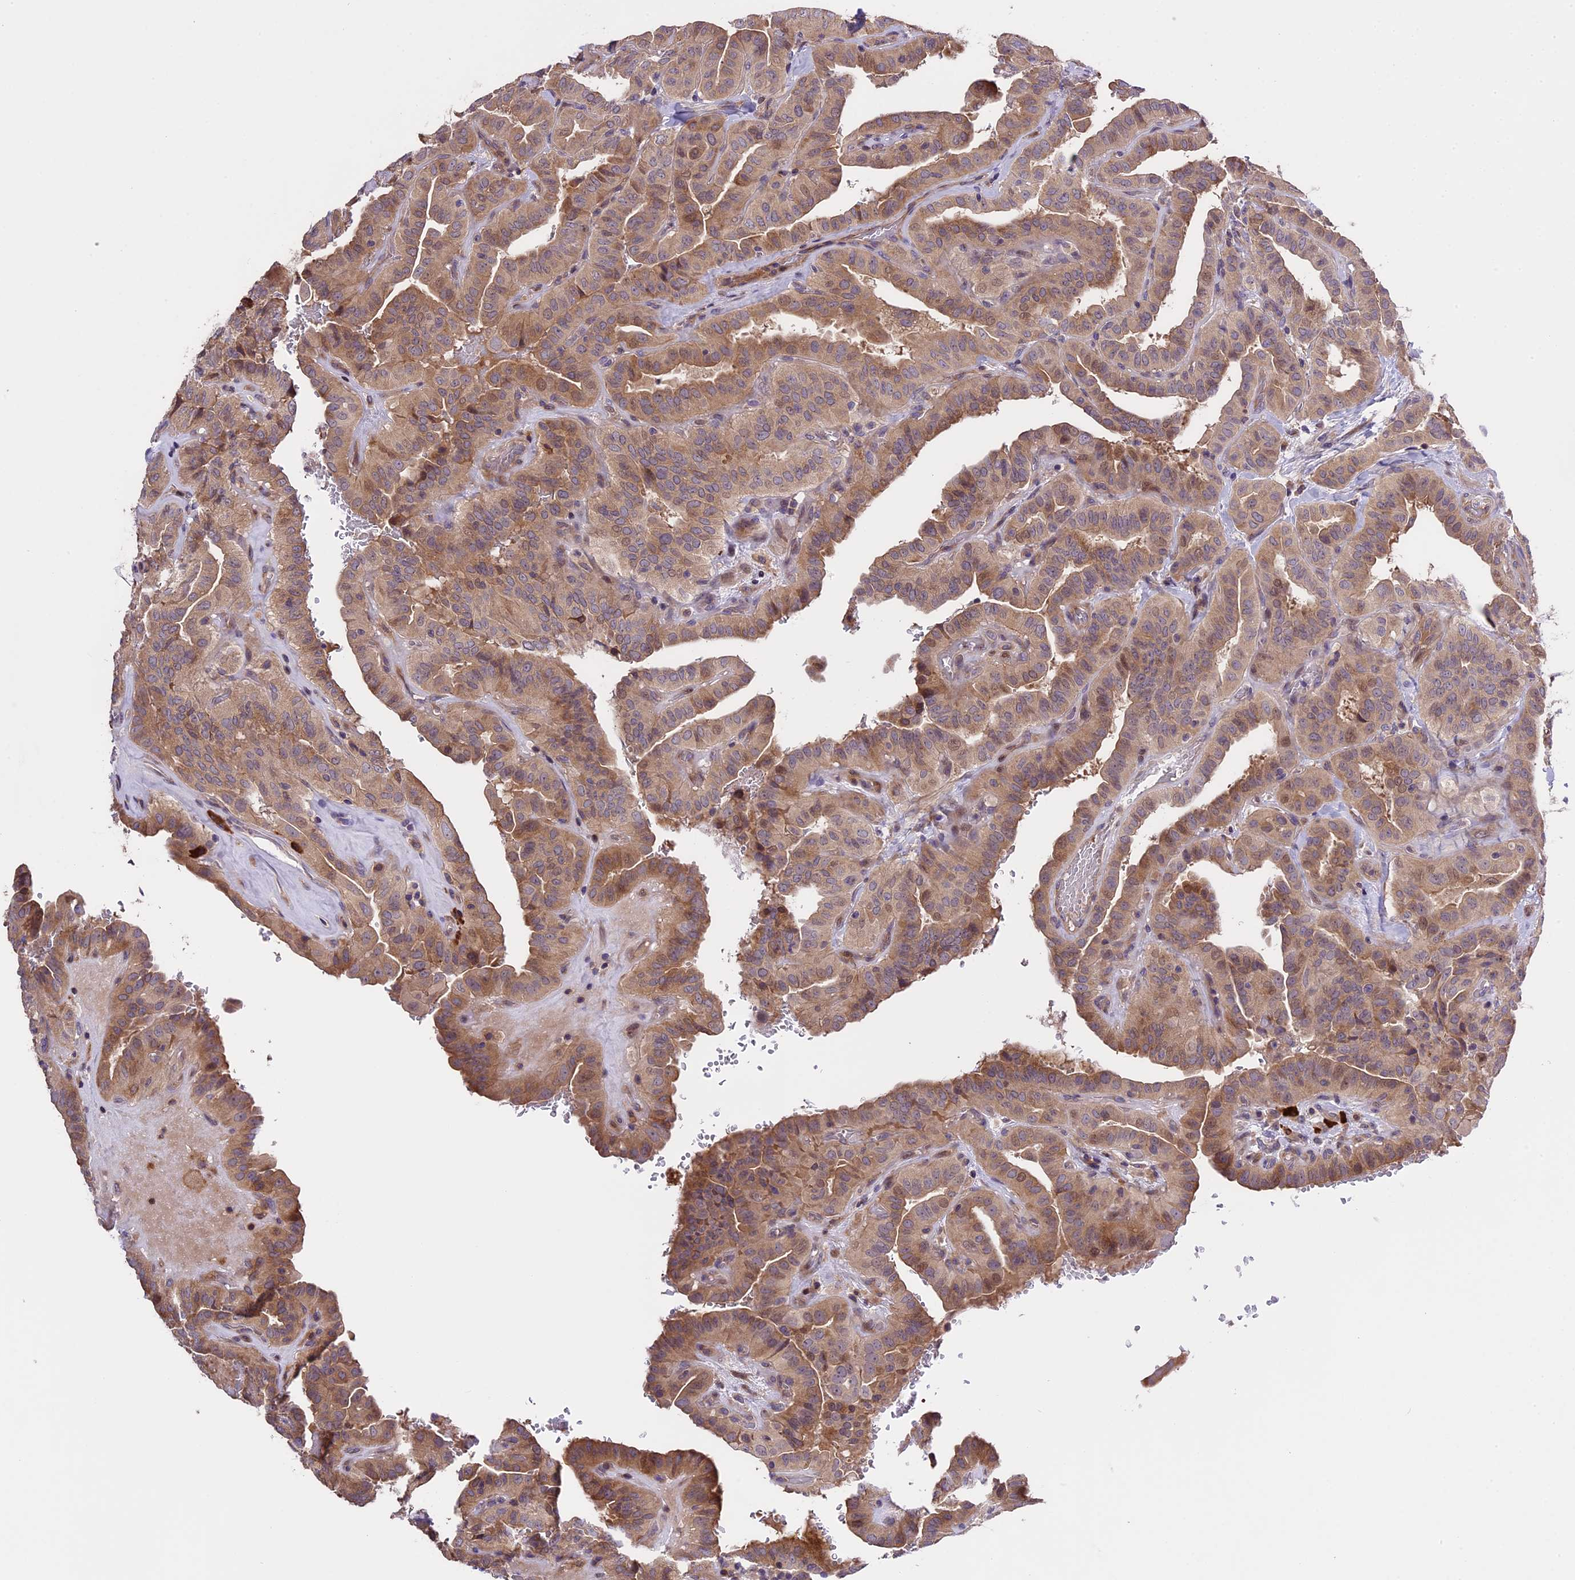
{"staining": {"intensity": "moderate", "quantity": ">75%", "location": "cytoplasmic/membranous"}, "tissue": "thyroid cancer", "cell_type": "Tumor cells", "image_type": "cancer", "snomed": [{"axis": "morphology", "description": "Papillary adenocarcinoma, NOS"}, {"axis": "topography", "description": "Thyroid gland"}], "caption": "Moderate cytoplasmic/membranous expression for a protein is seen in approximately >75% of tumor cells of papillary adenocarcinoma (thyroid) using immunohistochemistry.", "gene": "ABCC10", "patient": {"sex": "male", "age": 77}}